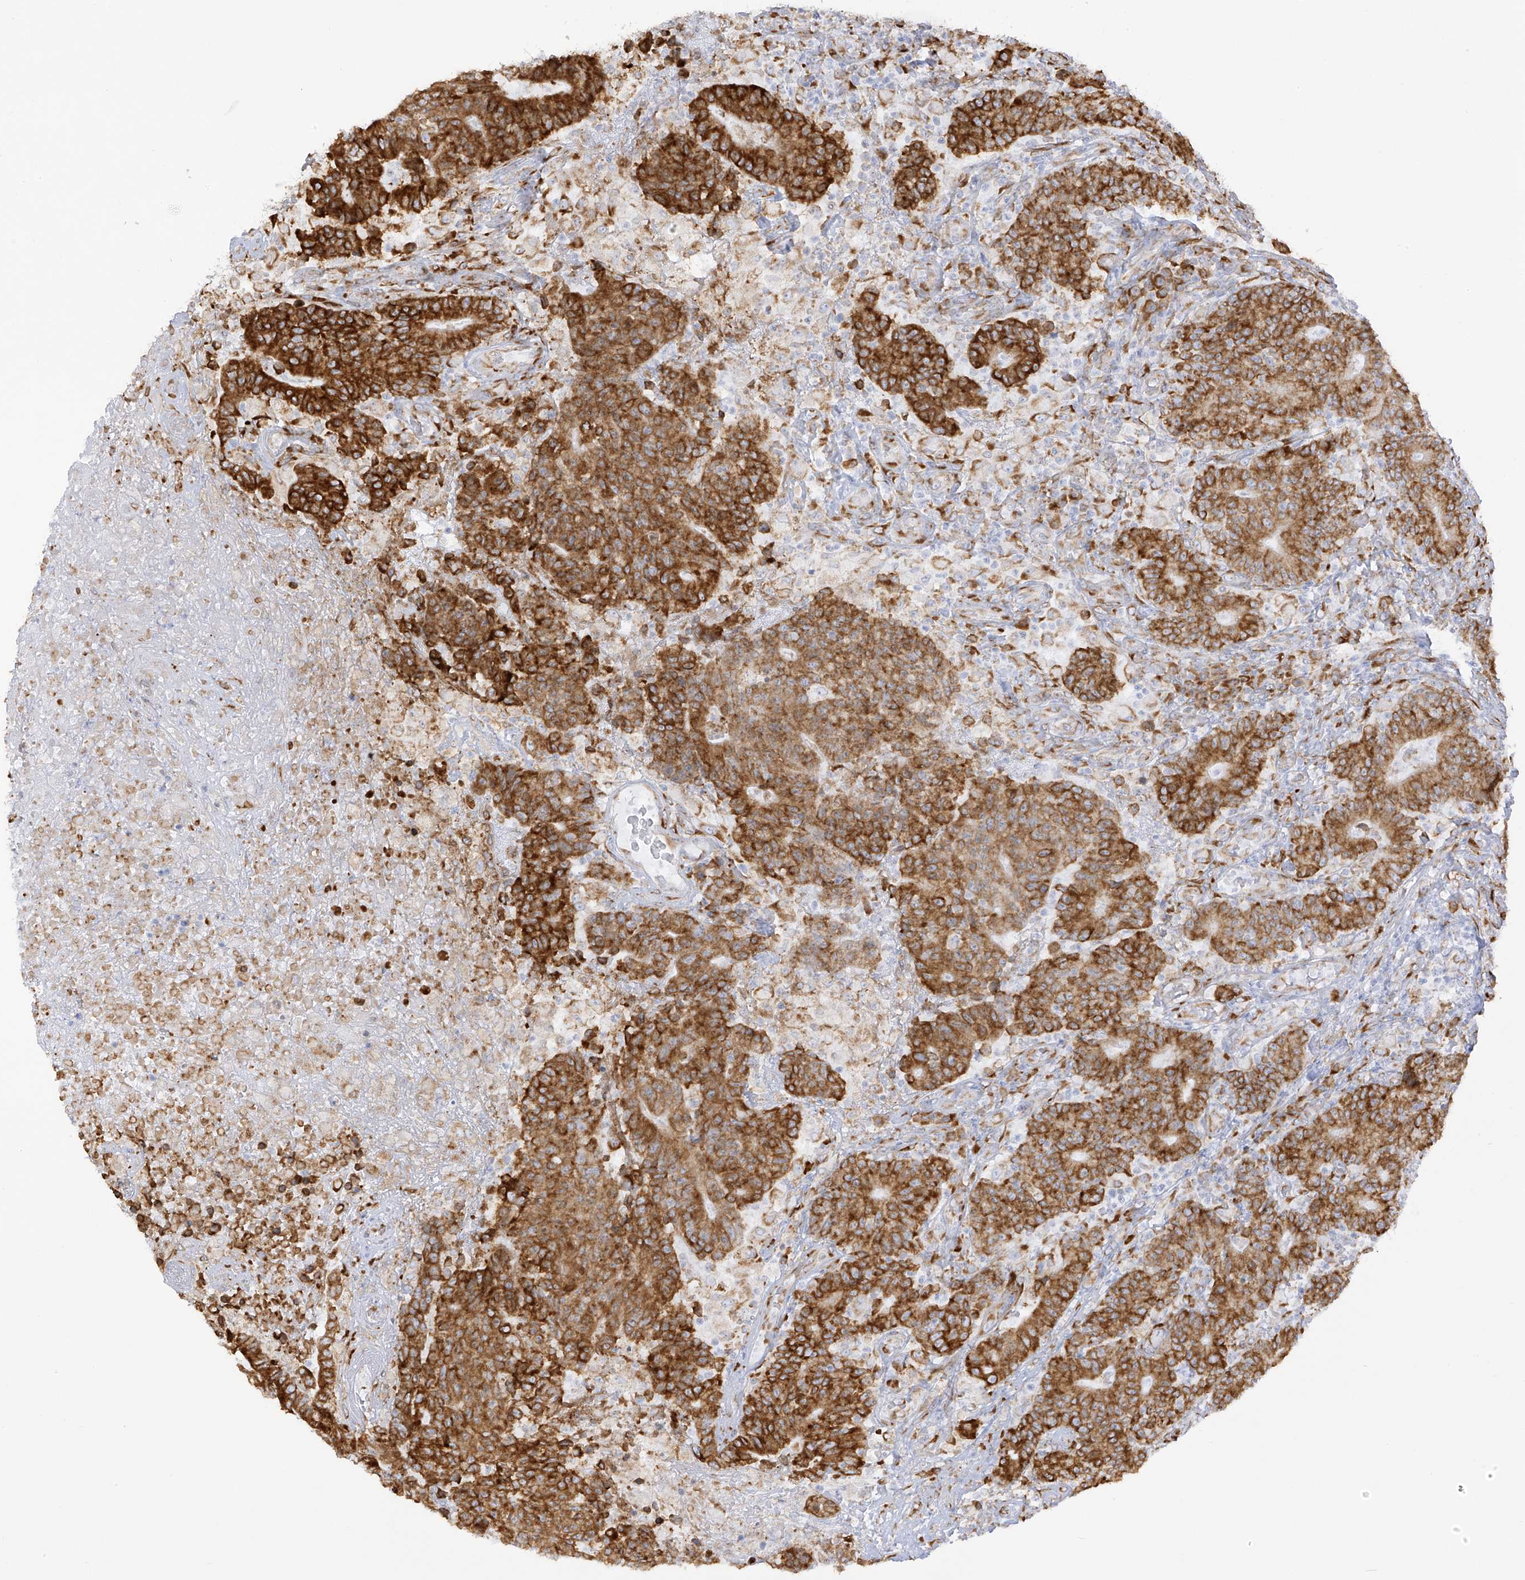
{"staining": {"intensity": "strong", "quantity": ">75%", "location": "cytoplasmic/membranous"}, "tissue": "colorectal cancer", "cell_type": "Tumor cells", "image_type": "cancer", "snomed": [{"axis": "morphology", "description": "Normal tissue, NOS"}, {"axis": "morphology", "description": "Adenocarcinoma, NOS"}, {"axis": "topography", "description": "Colon"}], "caption": "Strong cytoplasmic/membranous staining is seen in approximately >75% of tumor cells in adenocarcinoma (colorectal).", "gene": "LRRC59", "patient": {"sex": "female", "age": 75}}